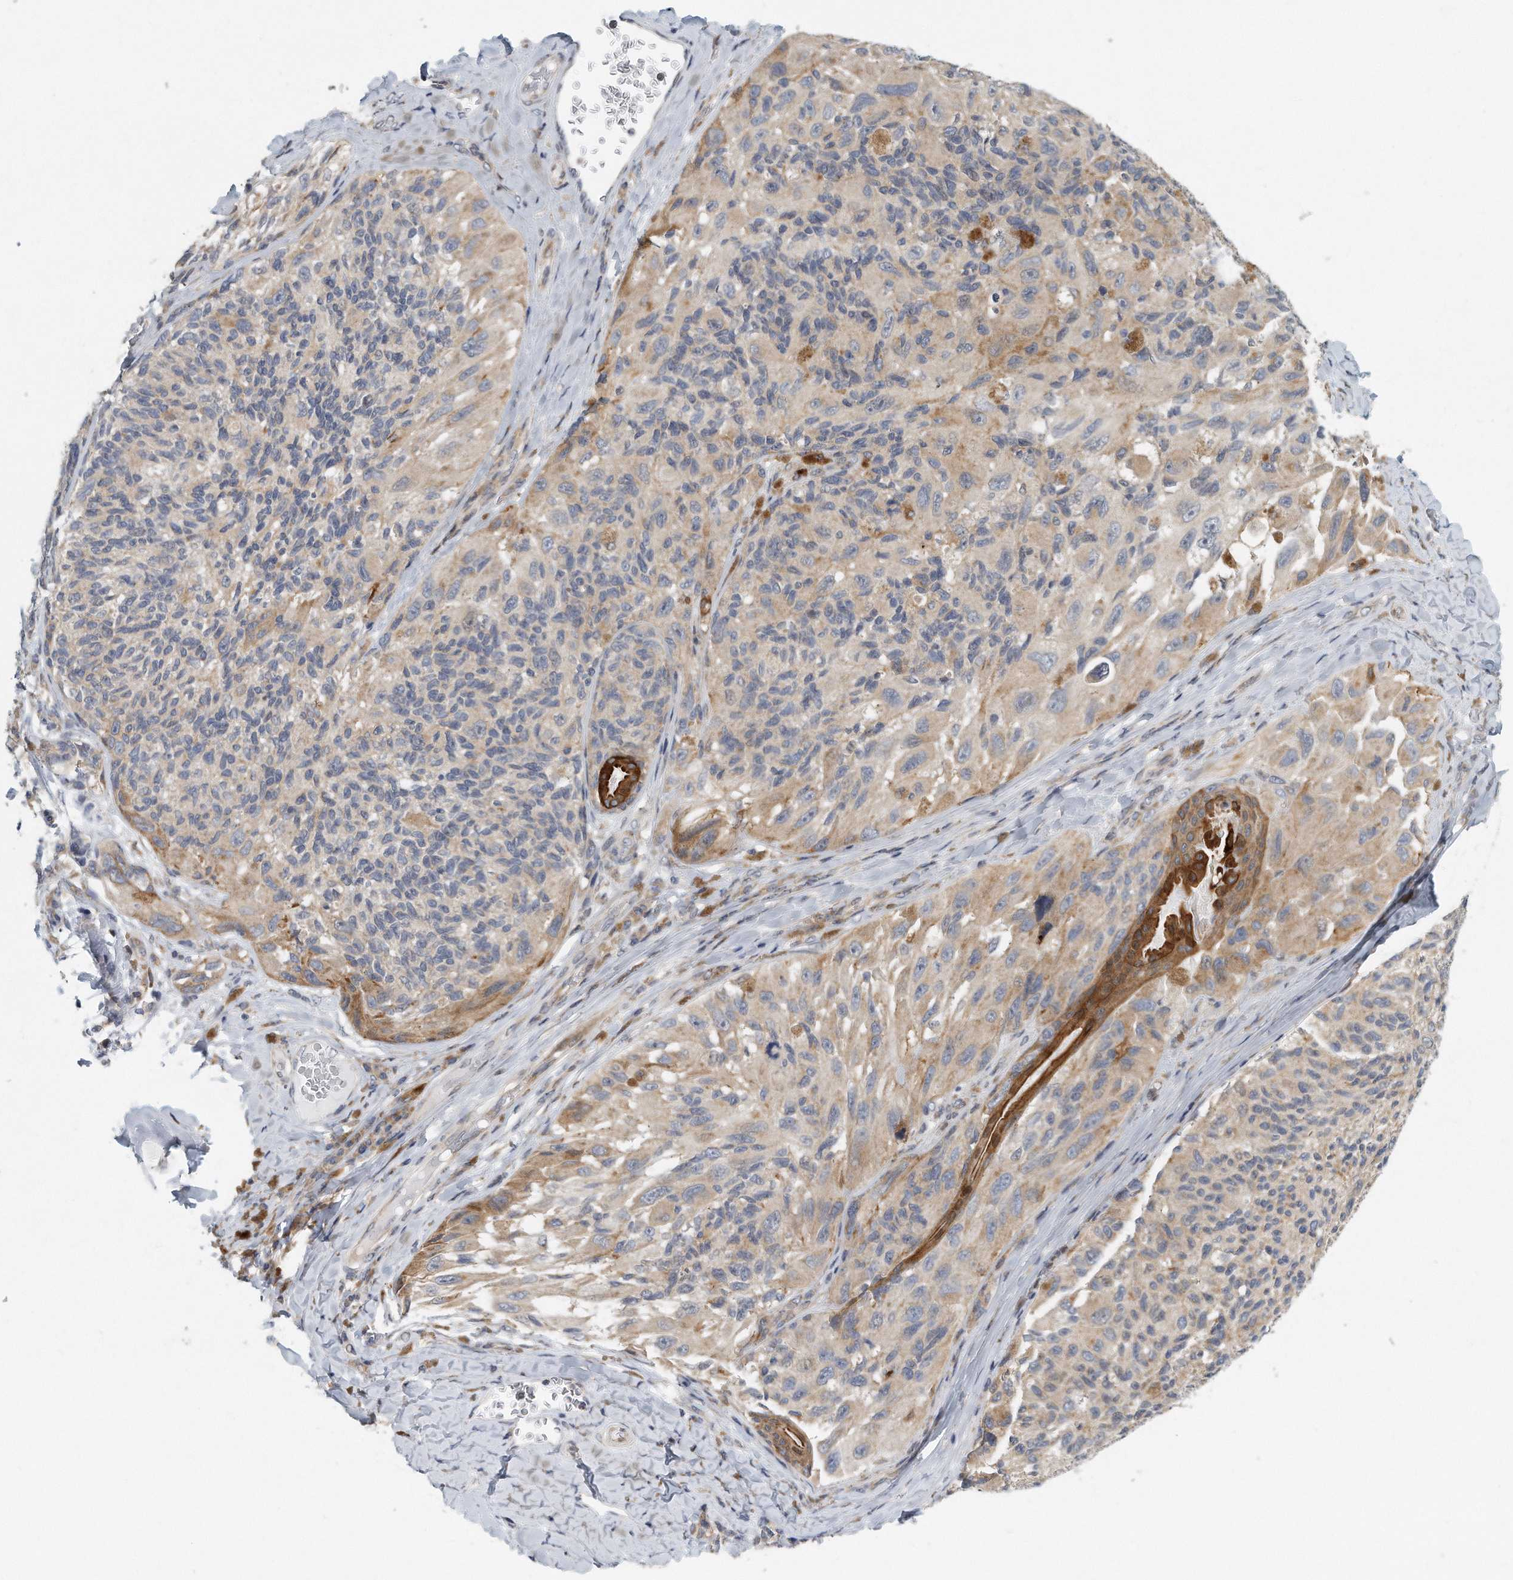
{"staining": {"intensity": "weak", "quantity": "25%-75%", "location": "cytoplasmic/membranous"}, "tissue": "melanoma", "cell_type": "Tumor cells", "image_type": "cancer", "snomed": [{"axis": "morphology", "description": "Malignant melanoma, NOS"}, {"axis": "topography", "description": "Skin"}], "caption": "Immunohistochemical staining of human malignant melanoma demonstrates low levels of weak cytoplasmic/membranous protein expression in approximately 25%-75% of tumor cells.", "gene": "VLDLR", "patient": {"sex": "female", "age": 73}}